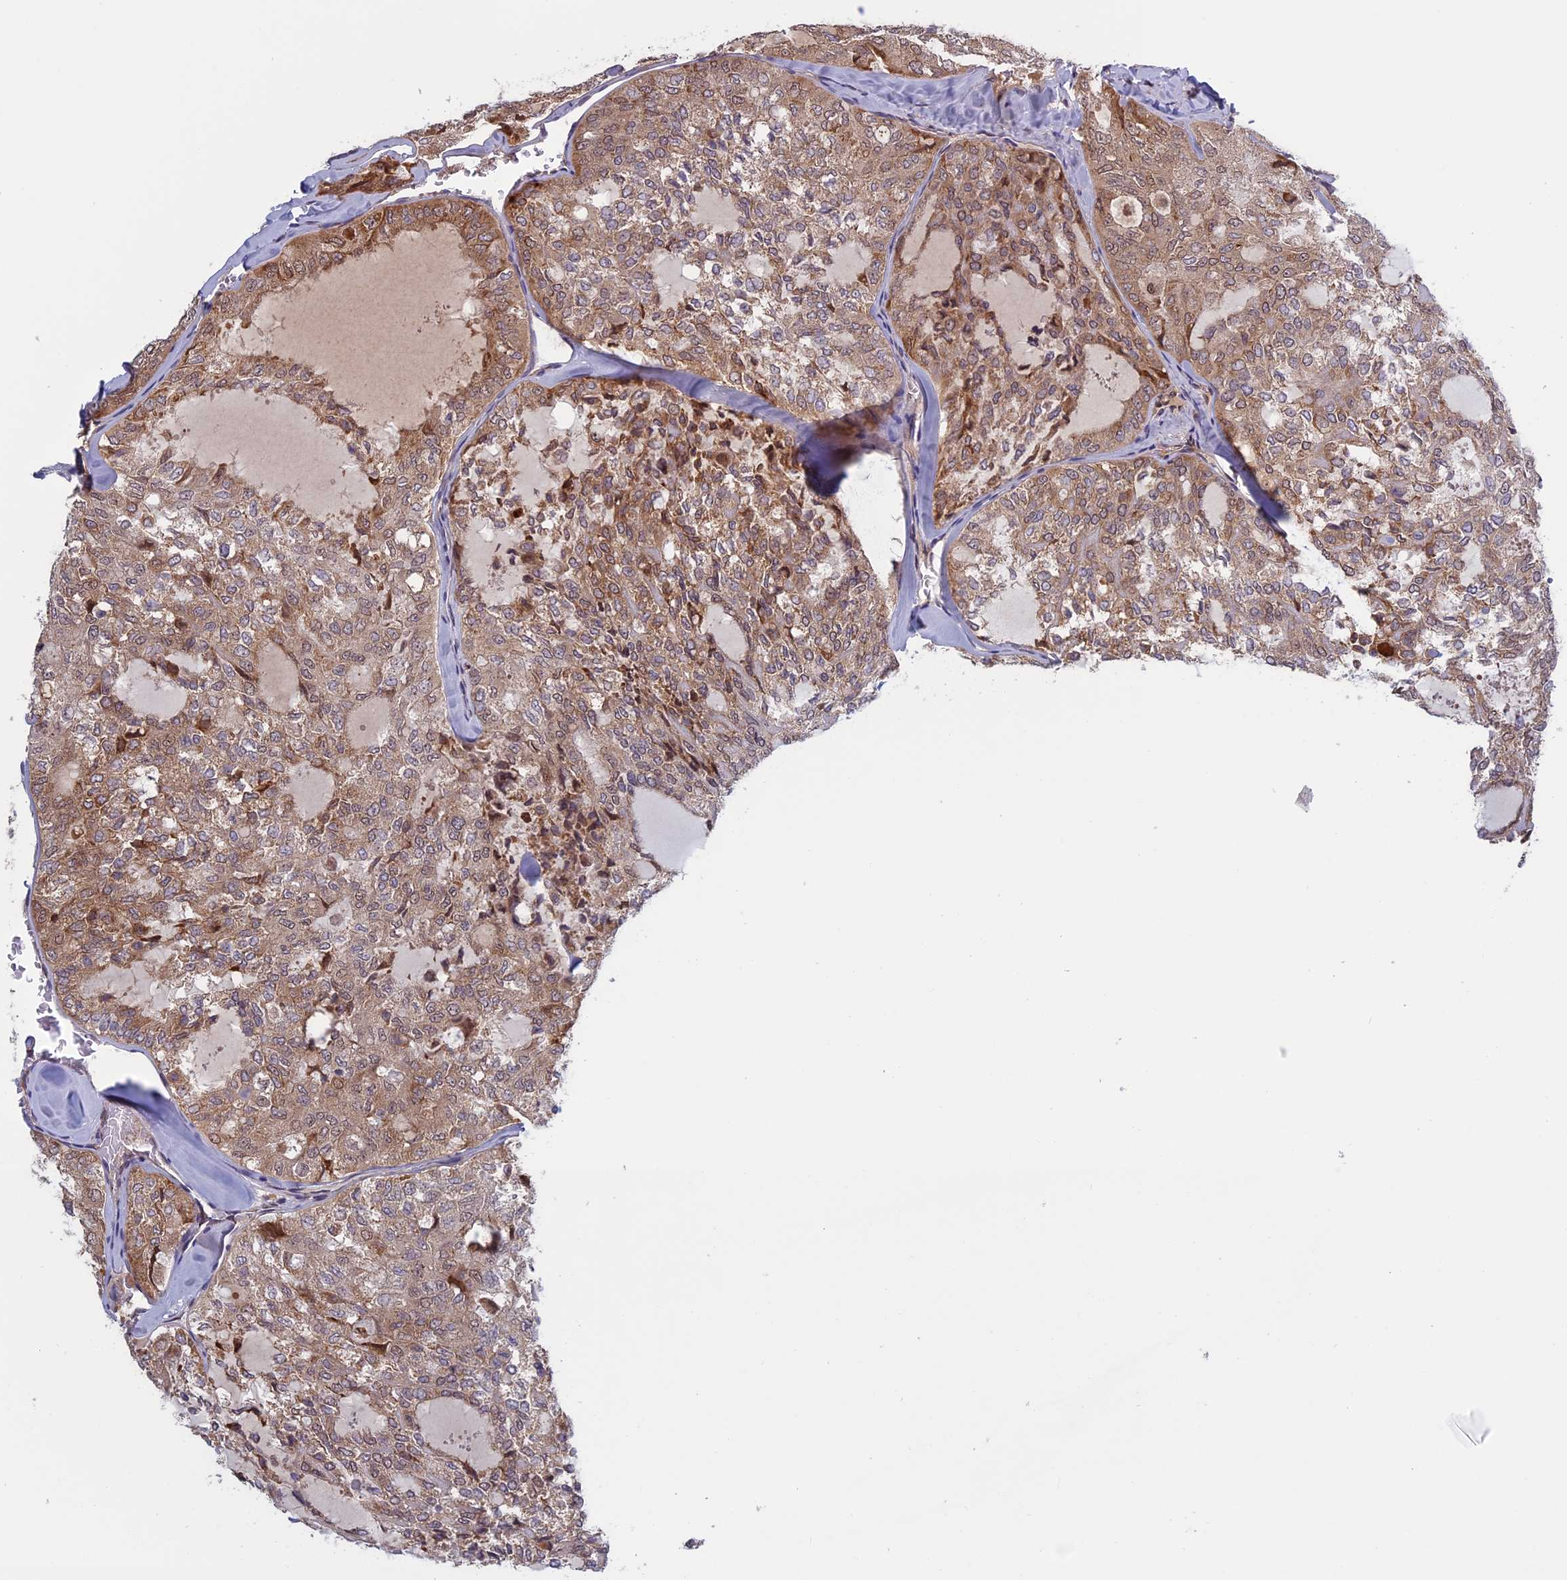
{"staining": {"intensity": "moderate", "quantity": ">75%", "location": "cytoplasmic/membranous"}, "tissue": "thyroid cancer", "cell_type": "Tumor cells", "image_type": "cancer", "snomed": [{"axis": "morphology", "description": "Follicular adenoma carcinoma, NOS"}, {"axis": "topography", "description": "Thyroid gland"}], "caption": "A micrograph of follicular adenoma carcinoma (thyroid) stained for a protein exhibits moderate cytoplasmic/membranous brown staining in tumor cells.", "gene": "FADS1", "patient": {"sex": "male", "age": 75}}